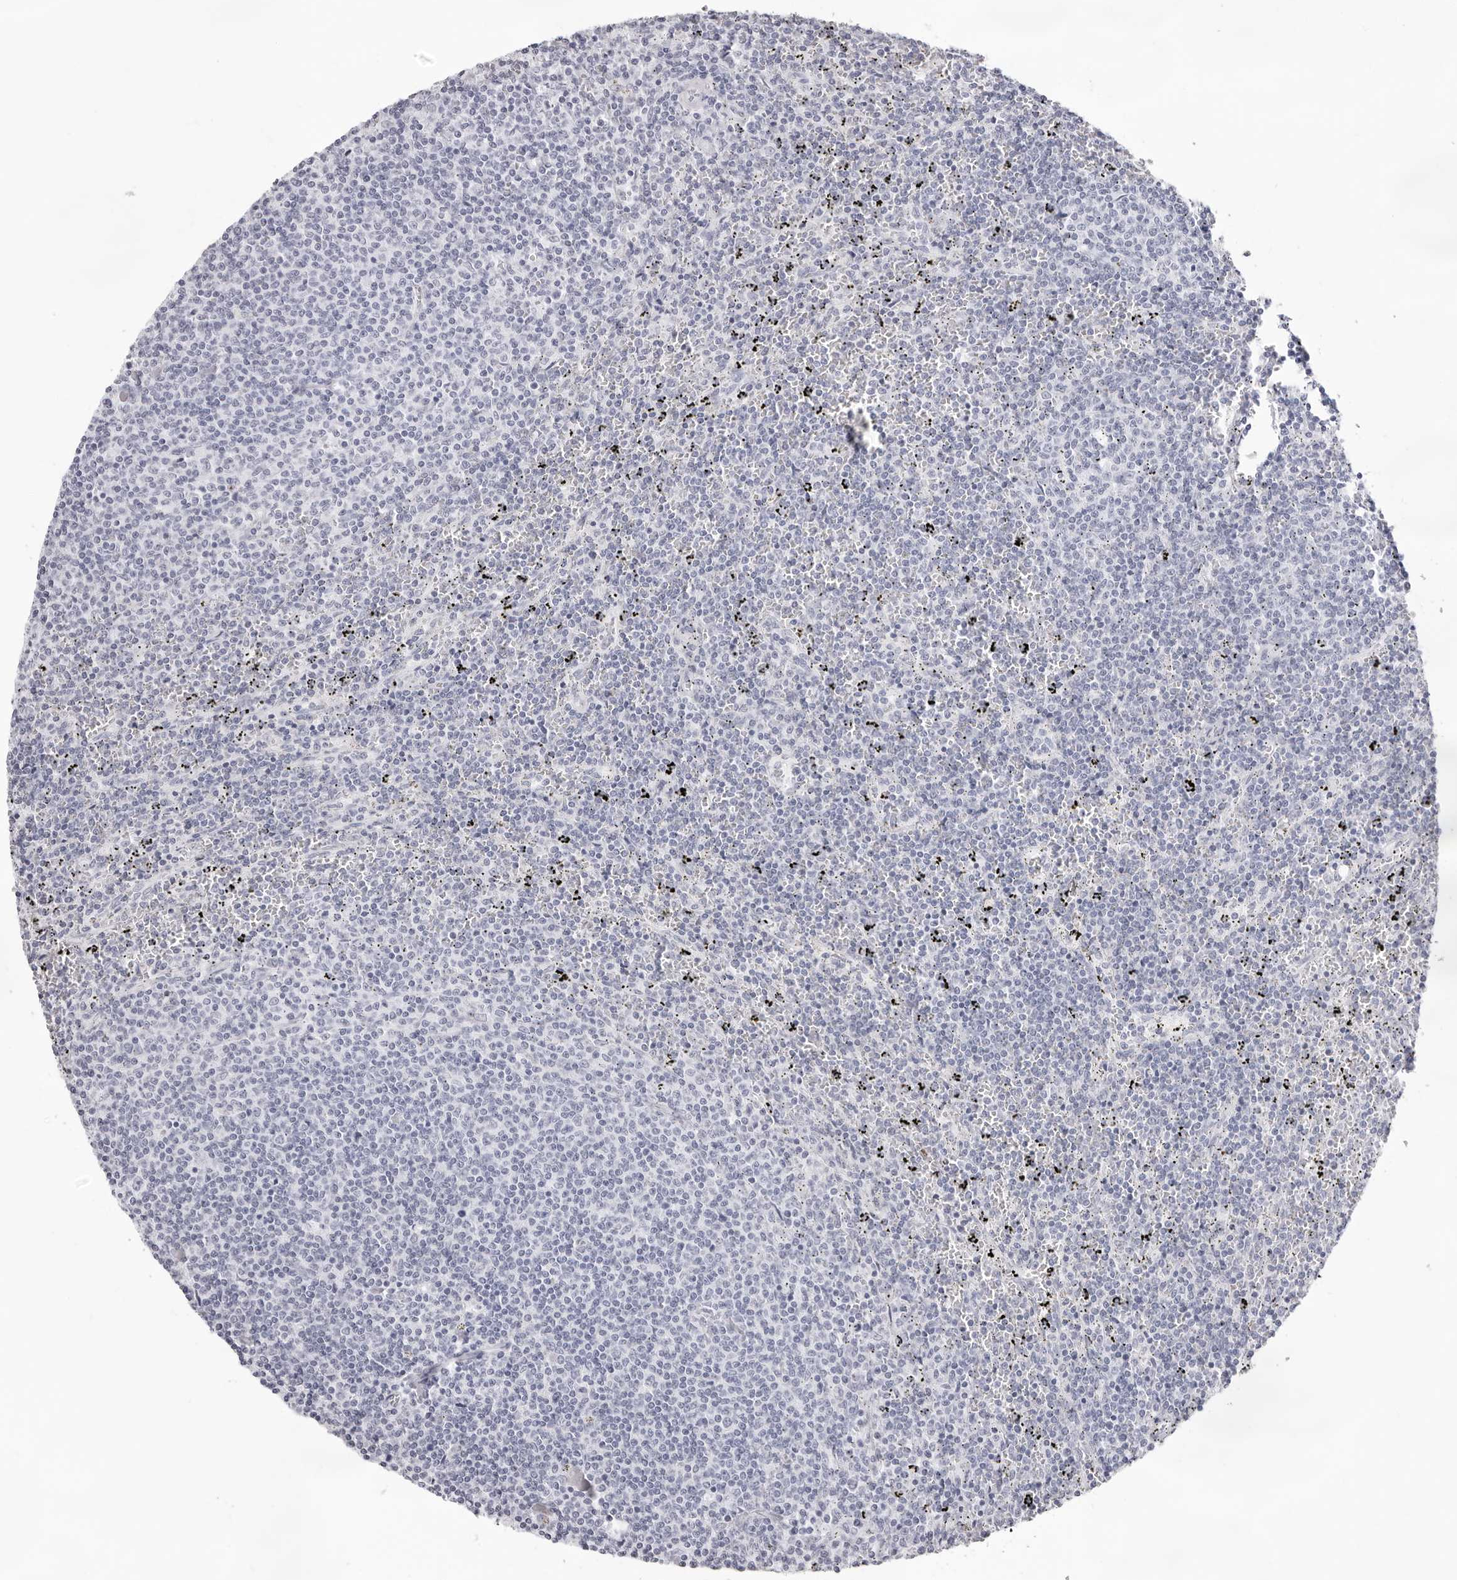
{"staining": {"intensity": "negative", "quantity": "none", "location": "none"}, "tissue": "lymphoma", "cell_type": "Tumor cells", "image_type": "cancer", "snomed": [{"axis": "morphology", "description": "Malignant lymphoma, non-Hodgkin's type, Low grade"}, {"axis": "topography", "description": "Spleen"}], "caption": "Tumor cells show no significant protein expression in lymphoma. (DAB (3,3'-diaminobenzidine) immunohistochemistry visualized using brightfield microscopy, high magnification).", "gene": "INSL3", "patient": {"sex": "female", "age": 50}}